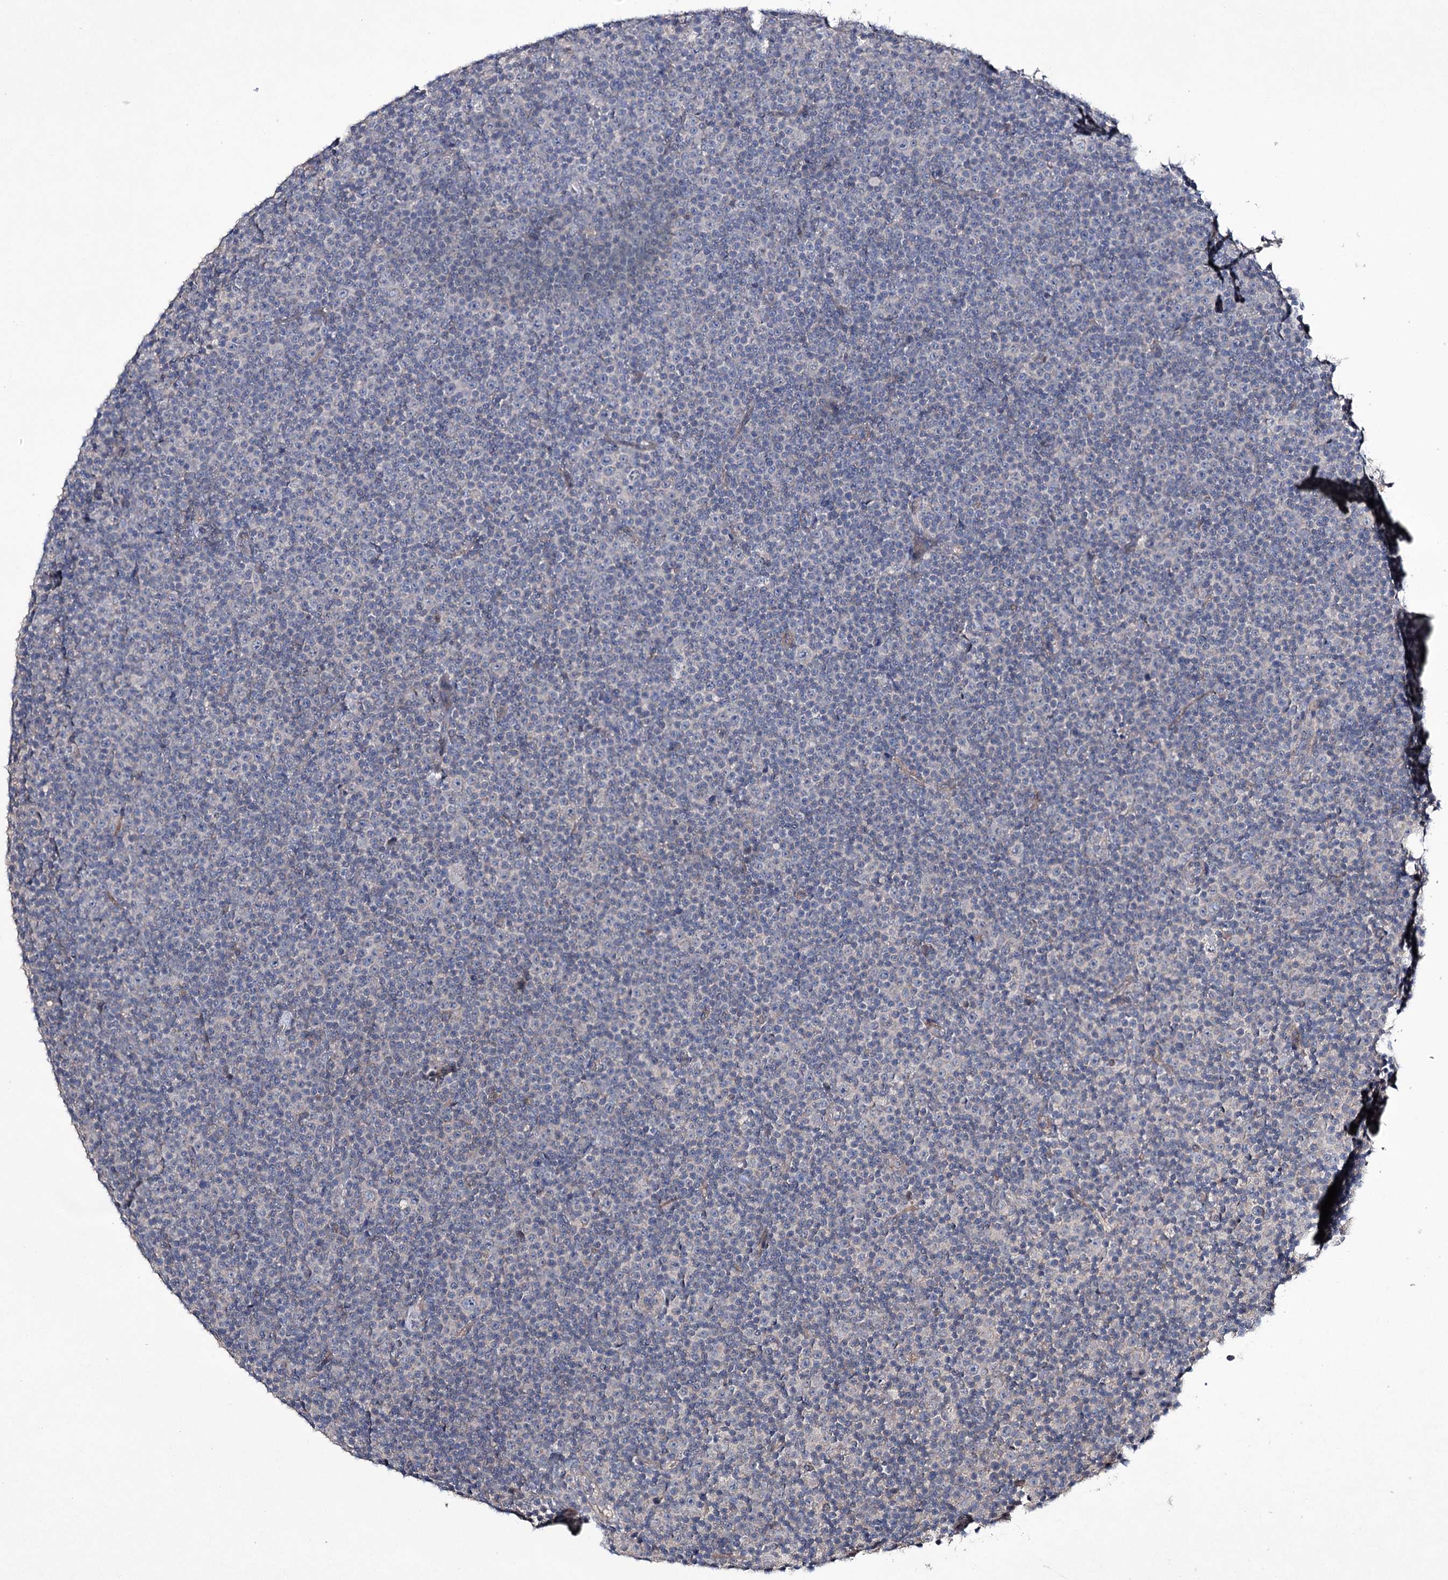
{"staining": {"intensity": "negative", "quantity": "none", "location": "none"}, "tissue": "lymphoma", "cell_type": "Tumor cells", "image_type": "cancer", "snomed": [{"axis": "morphology", "description": "Malignant lymphoma, non-Hodgkin's type, Low grade"}, {"axis": "topography", "description": "Lymph node"}], "caption": "Protein analysis of malignant lymphoma, non-Hodgkin's type (low-grade) reveals no significant staining in tumor cells.", "gene": "SEMA4G", "patient": {"sex": "female", "age": 67}}